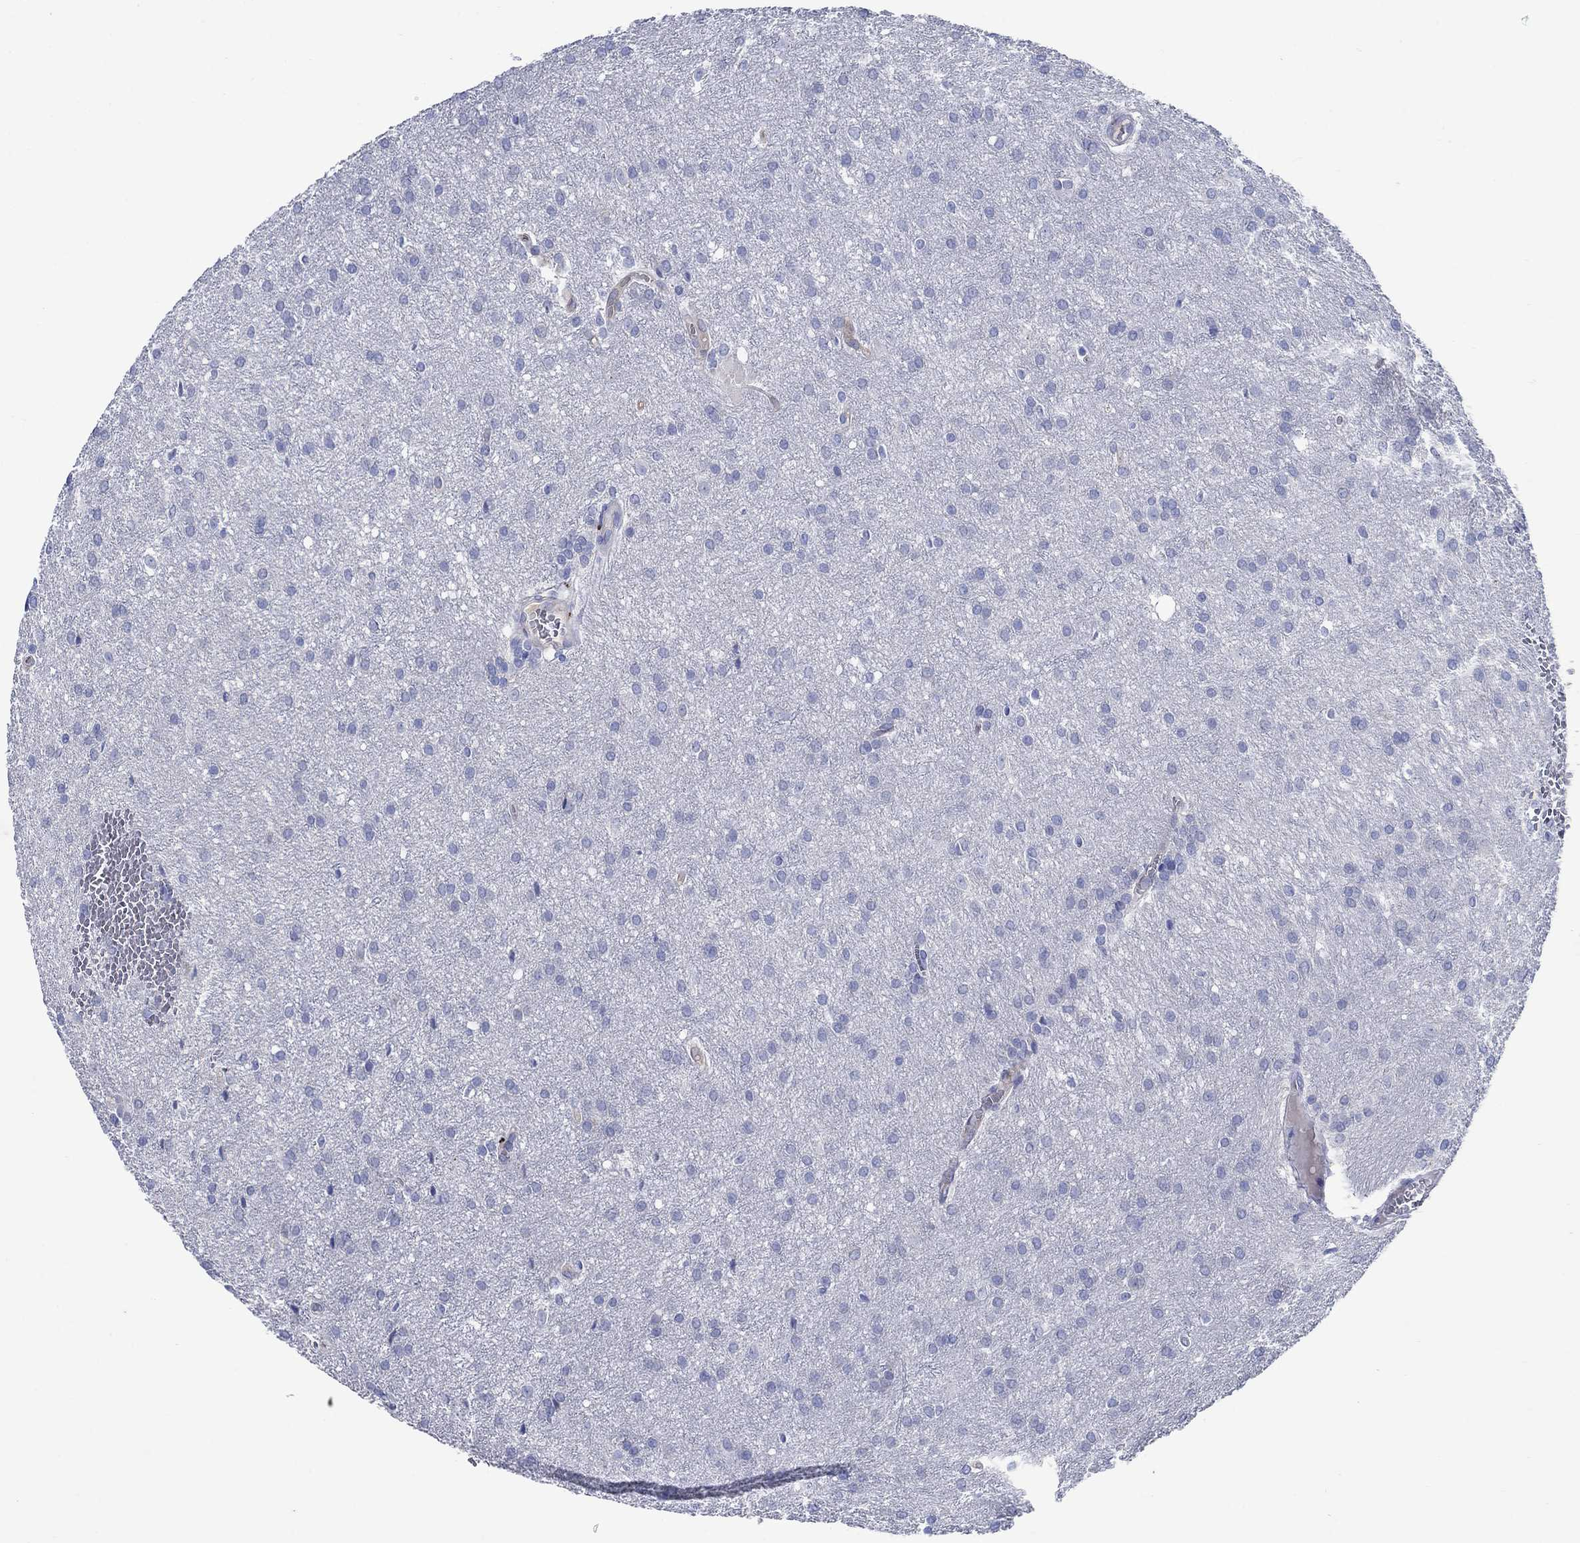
{"staining": {"intensity": "negative", "quantity": "none", "location": "none"}, "tissue": "glioma", "cell_type": "Tumor cells", "image_type": "cancer", "snomed": [{"axis": "morphology", "description": "Glioma, malignant, Low grade"}, {"axis": "topography", "description": "Brain"}], "caption": "IHC of malignant low-grade glioma displays no positivity in tumor cells.", "gene": "TRIM16", "patient": {"sex": "female", "age": 32}}